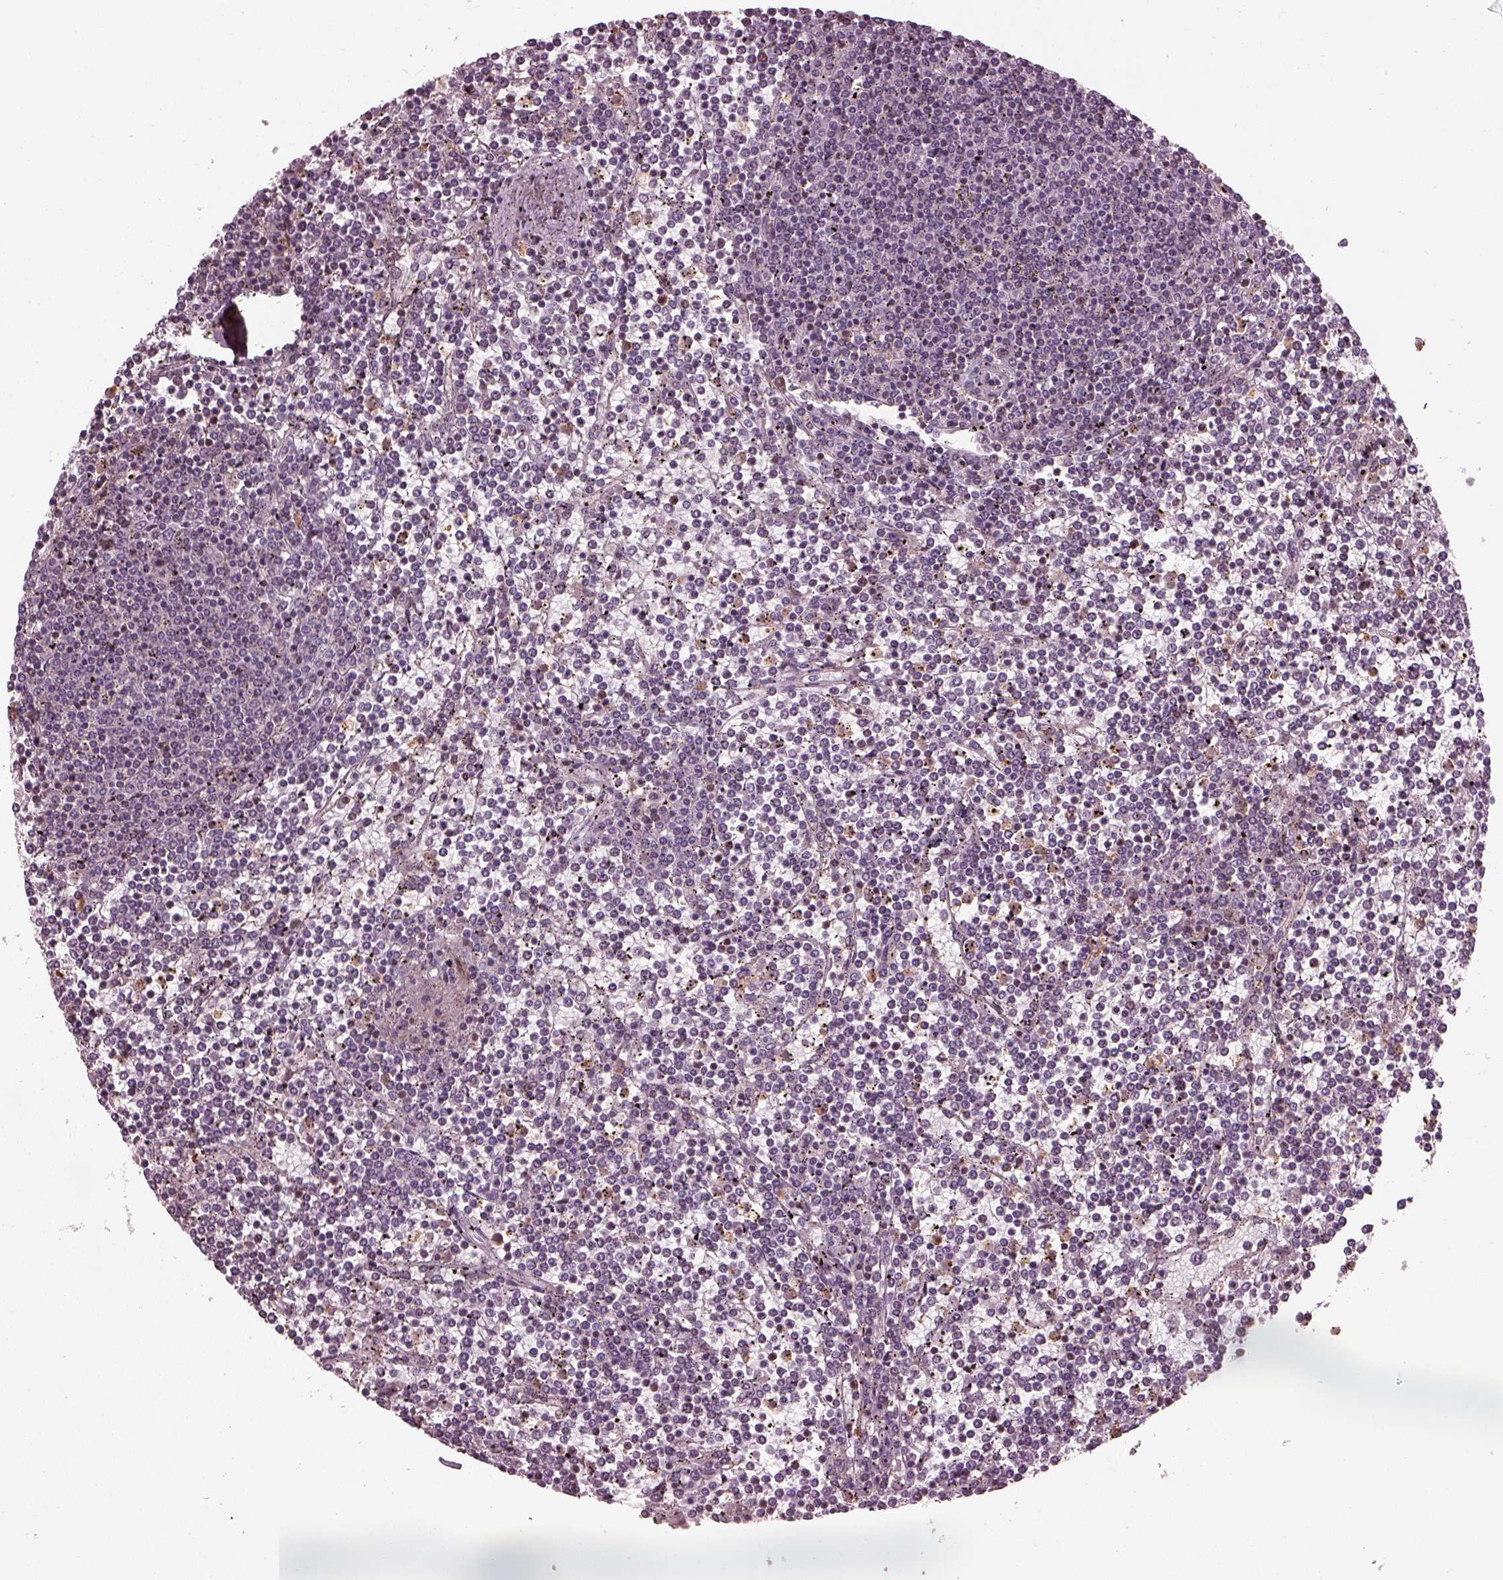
{"staining": {"intensity": "negative", "quantity": "none", "location": "none"}, "tissue": "lymphoma", "cell_type": "Tumor cells", "image_type": "cancer", "snomed": [{"axis": "morphology", "description": "Malignant lymphoma, non-Hodgkin's type, Low grade"}, {"axis": "topography", "description": "Spleen"}], "caption": "Immunohistochemical staining of malignant lymphoma, non-Hodgkin's type (low-grade) reveals no significant expression in tumor cells.", "gene": "BFSP1", "patient": {"sex": "female", "age": 19}}